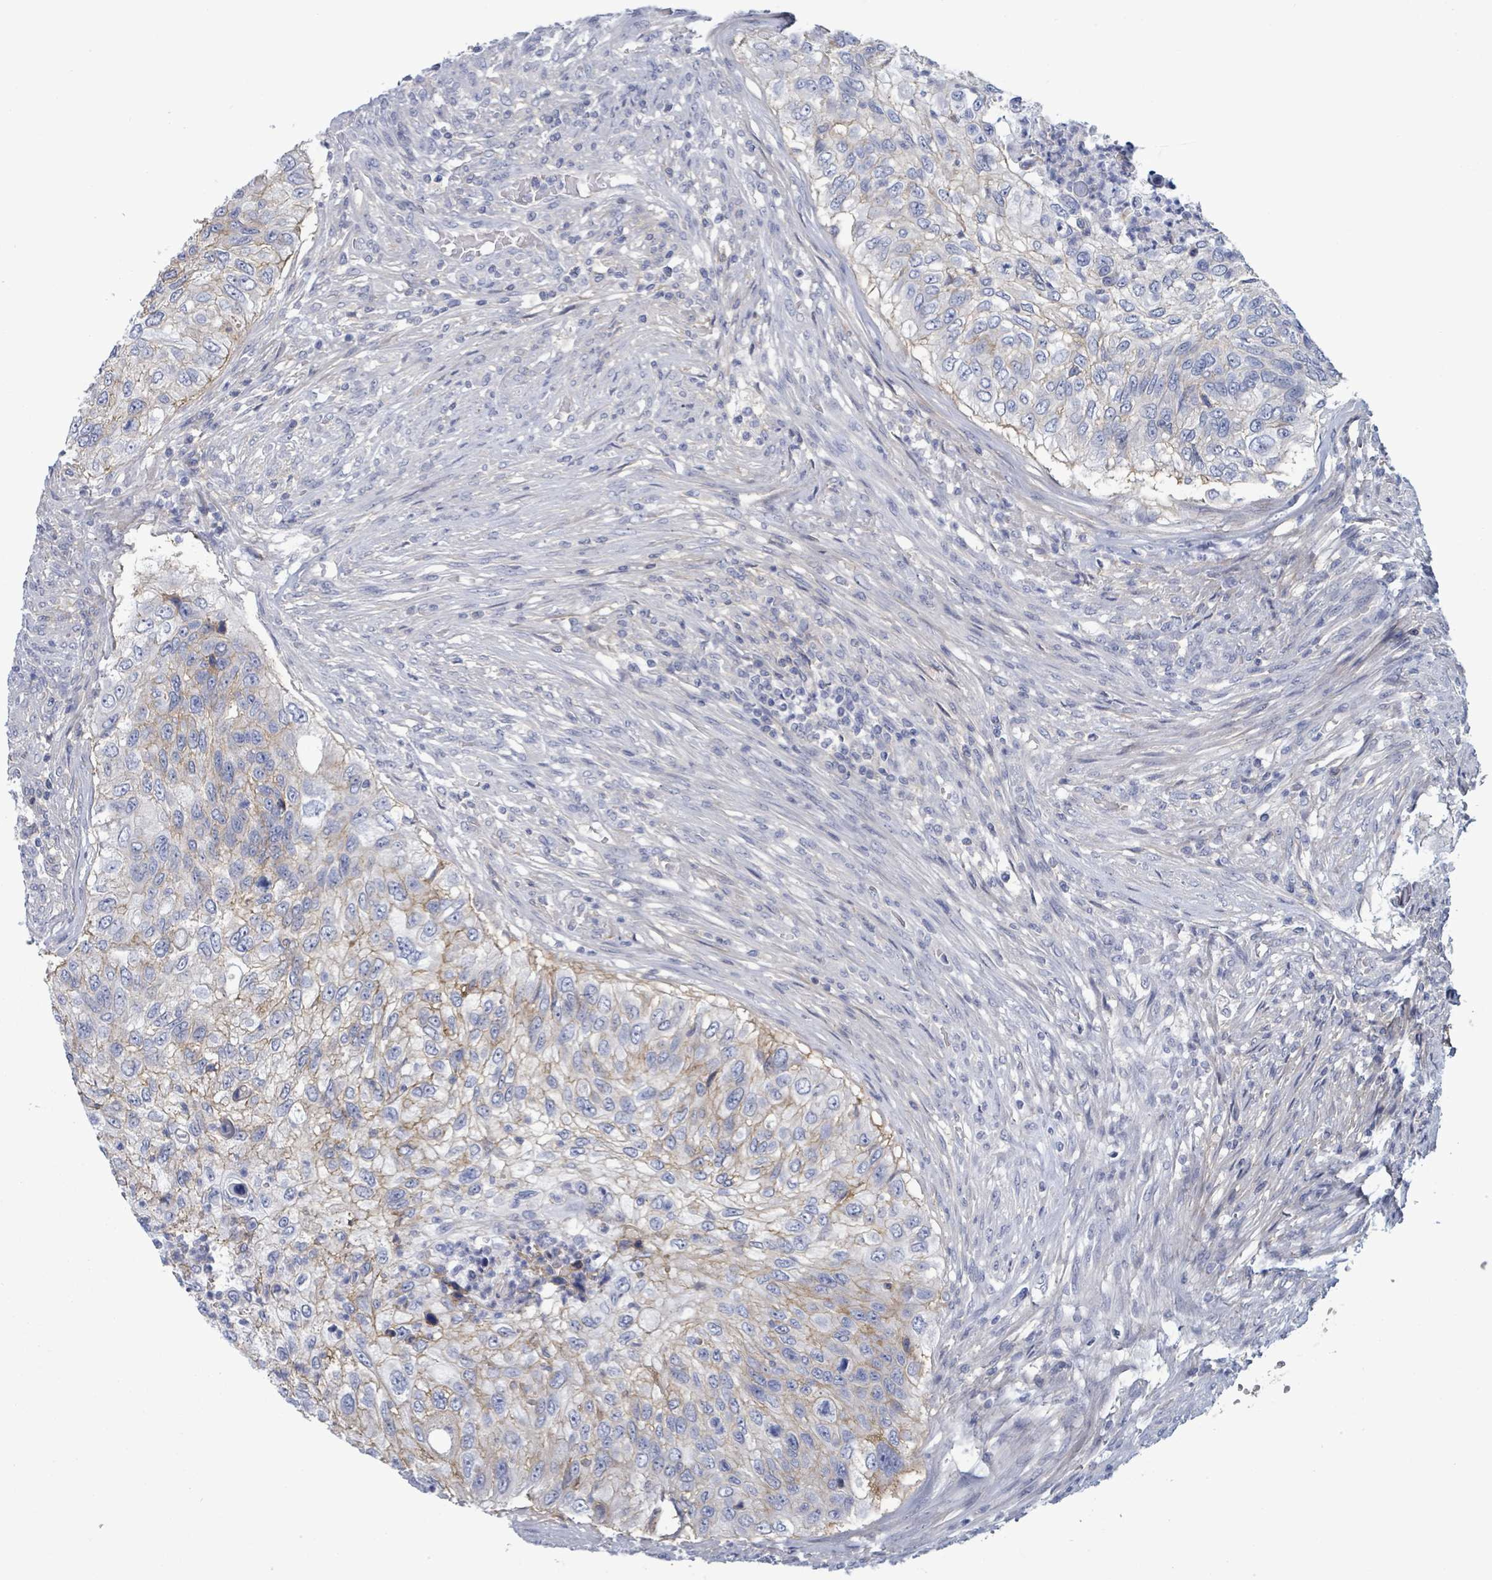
{"staining": {"intensity": "moderate", "quantity": ">75%", "location": "cytoplasmic/membranous"}, "tissue": "urothelial cancer", "cell_type": "Tumor cells", "image_type": "cancer", "snomed": [{"axis": "morphology", "description": "Urothelial carcinoma, High grade"}, {"axis": "topography", "description": "Urinary bladder"}], "caption": "IHC image of human urothelial cancer stained for a protein (brown), which shows medium levels of moderate cytoplasmic/membranous expression in about >75% of tumor cells.", "gene": "BSG", "patient": {"sex": "female", "age": 60}}